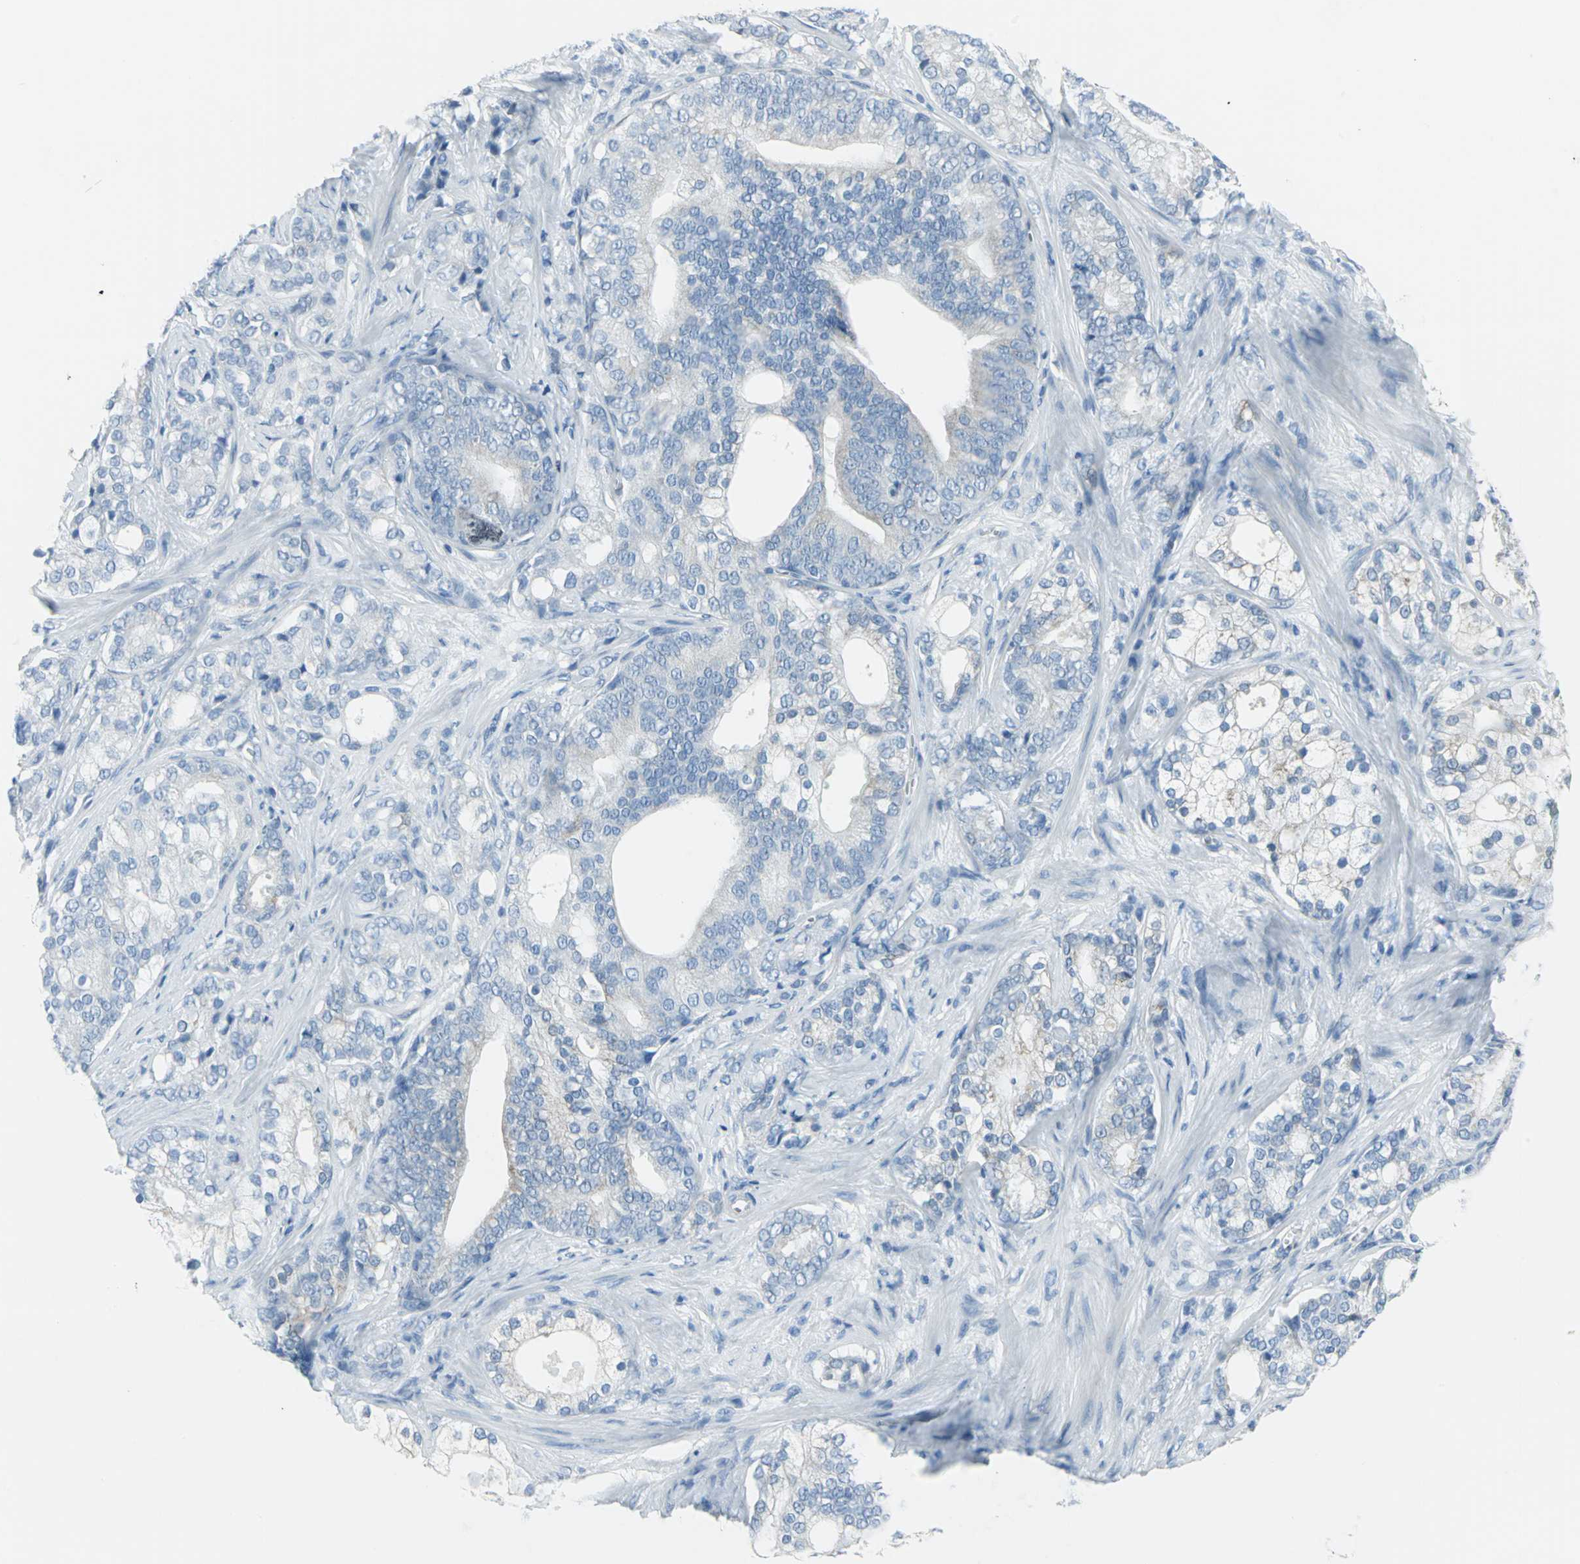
{"staining": {"intensity": "negative", "quantity": "none", "location": "none"}, "tissue": "prostate cancer", "cell_type": "Tumor cells", "image_type": "cancer", "snomed": [{"axis": "morphology", "description": "Adenocarcinoma, Low grade"}, {"axis": "topography", "description": "Prostate"}], "caption": "Tumor cells show no significant staining in prostate cancer (adenocarcinoma (low-grade)).", "gene": "CYB5A", "patient": {"sex": "male", "age": 58}}